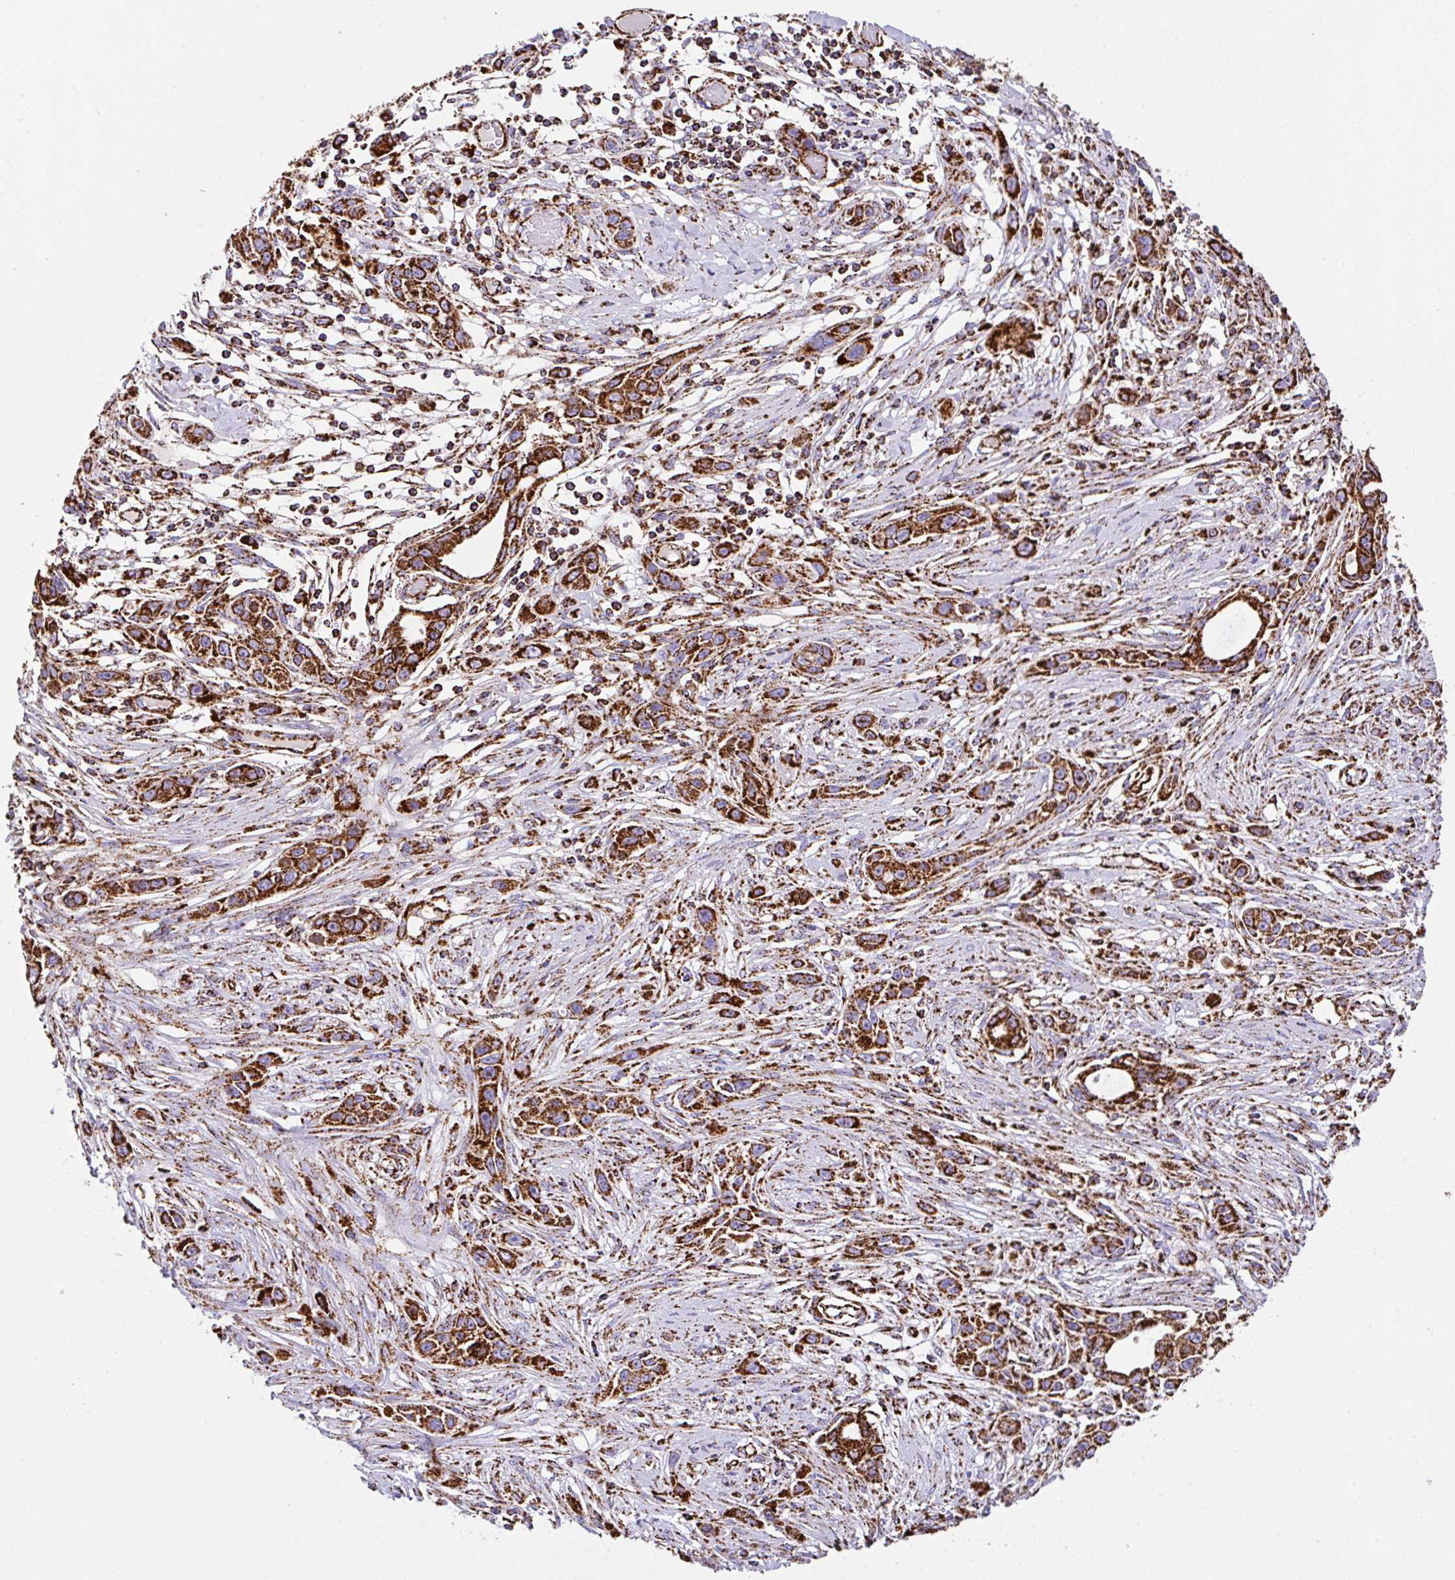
{"staining": {"intensity": "strong", "quantity": ">75%", "location": "cytoplasmic/membranous"}, "tissue": "skin cancer", "cell_type": "Tumor cells", "image_type": "cancer", "snomed": [{"axis": "morphology", "description": "Squamous cell carcinoma, NOS"}, {"axis": "topography", "description": "Skin"}], "caption": "Brown immunohistochemical staining in skin cancer exhibits strong cytoplasmic/membranous positivity in approximately >75% of tumor cells.", "gene": "ANKRD33B", "patient": {"sex": "female", "age": 69}}